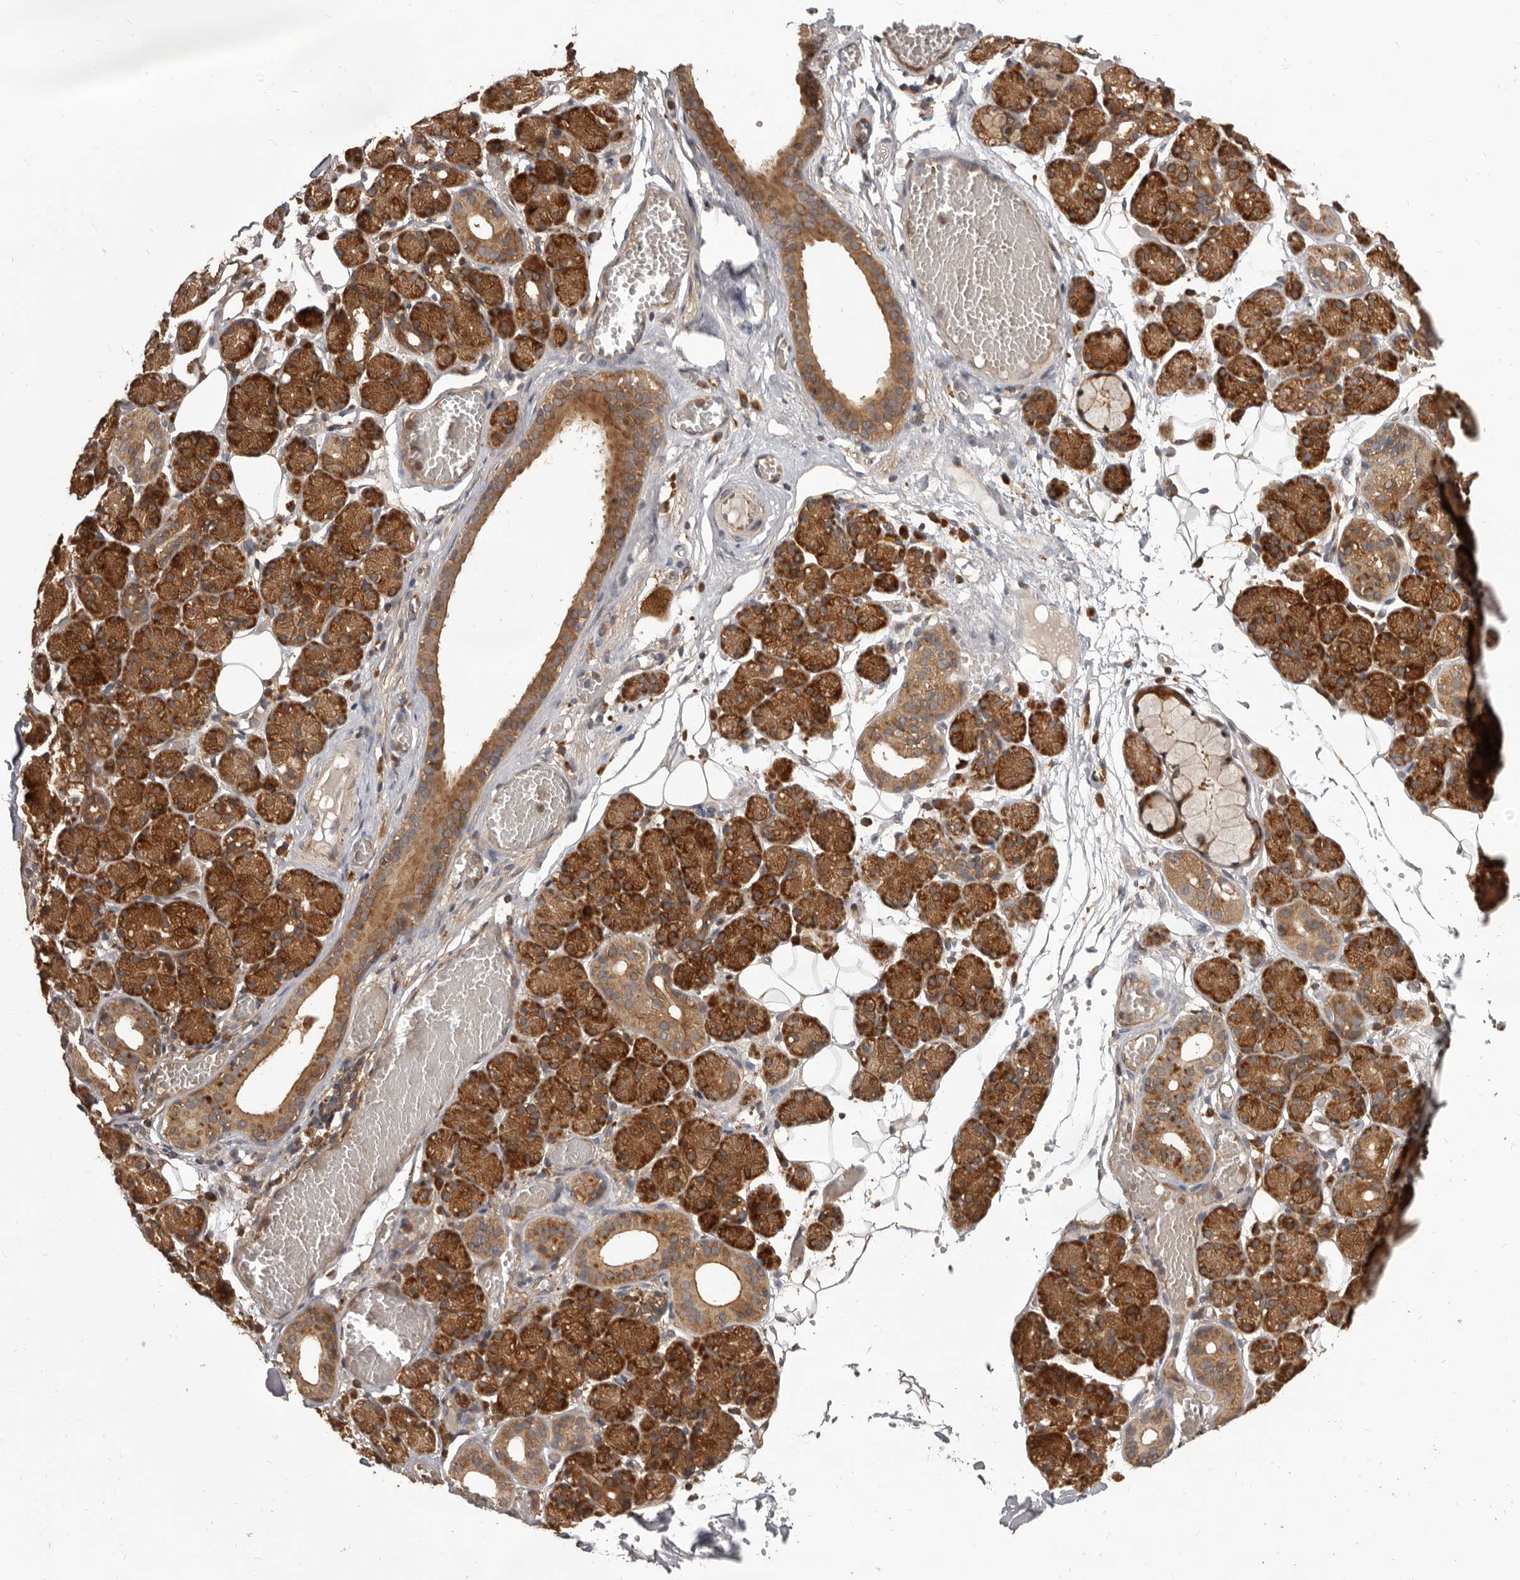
{"staining": {"intensity": "strong", "quantity": ">75%", "location": "cytoplasmic/membranous"}, "tissue": "salivary gland", "cell_type": "Glandular cells", "image_type": "normal", "snomed": [{"axis": "morphology", "description": "Normal tissue, NOS"}, {"axis": "topography", "description": "Salivary gland"}], "caption": "Salivary gland stained with DAB IHC exhibits high levels of strong cytoplasmic/membranous positivity in approximately >75% of glandular cells. Using DAB (brown) and hematoxylin (blue) stains, captured at high magnification using brightfield microscopy.", "gene": "HBS1L", "patient": {"sex": "male", "age": 63}}